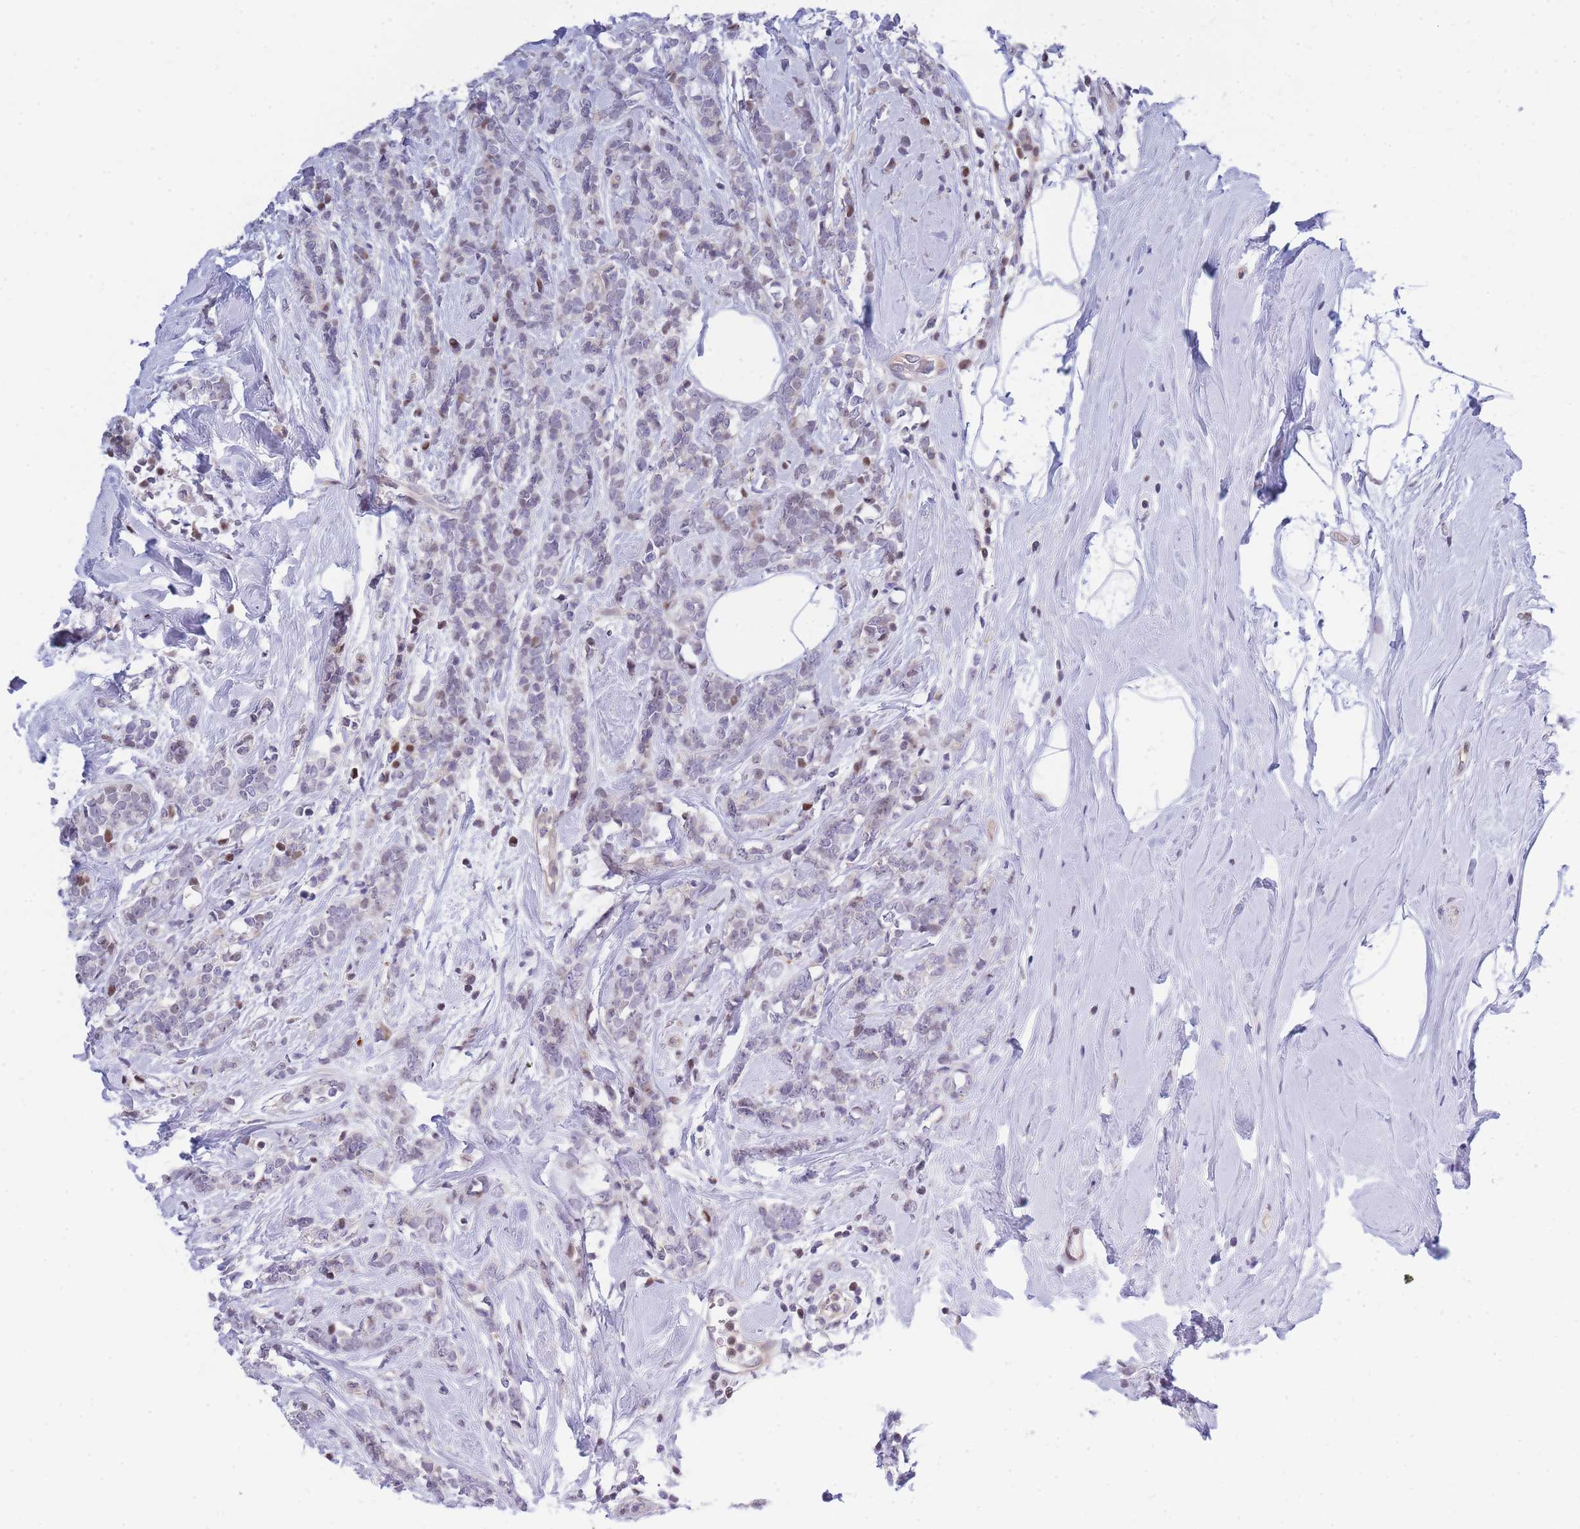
{"staining": {"intensity": "negative", "quantity": "none", "location": "none"}, "tissue": "breast cancer", "cell_type": "Tumor cells", "image_type": "cancer", "snomed": [{"axis": "morphology", "description": "Lobular carcinoma"}, {"axis": "topography", "description": "Breast"}], "caption": "A high-resolution photomicrograph shows IHC staining of breast cancer (lobular carcinoma), which displays no significant staining in tumor cells.", "gene": "CRACD", "patient": {"sex": "female", "age": 58}}